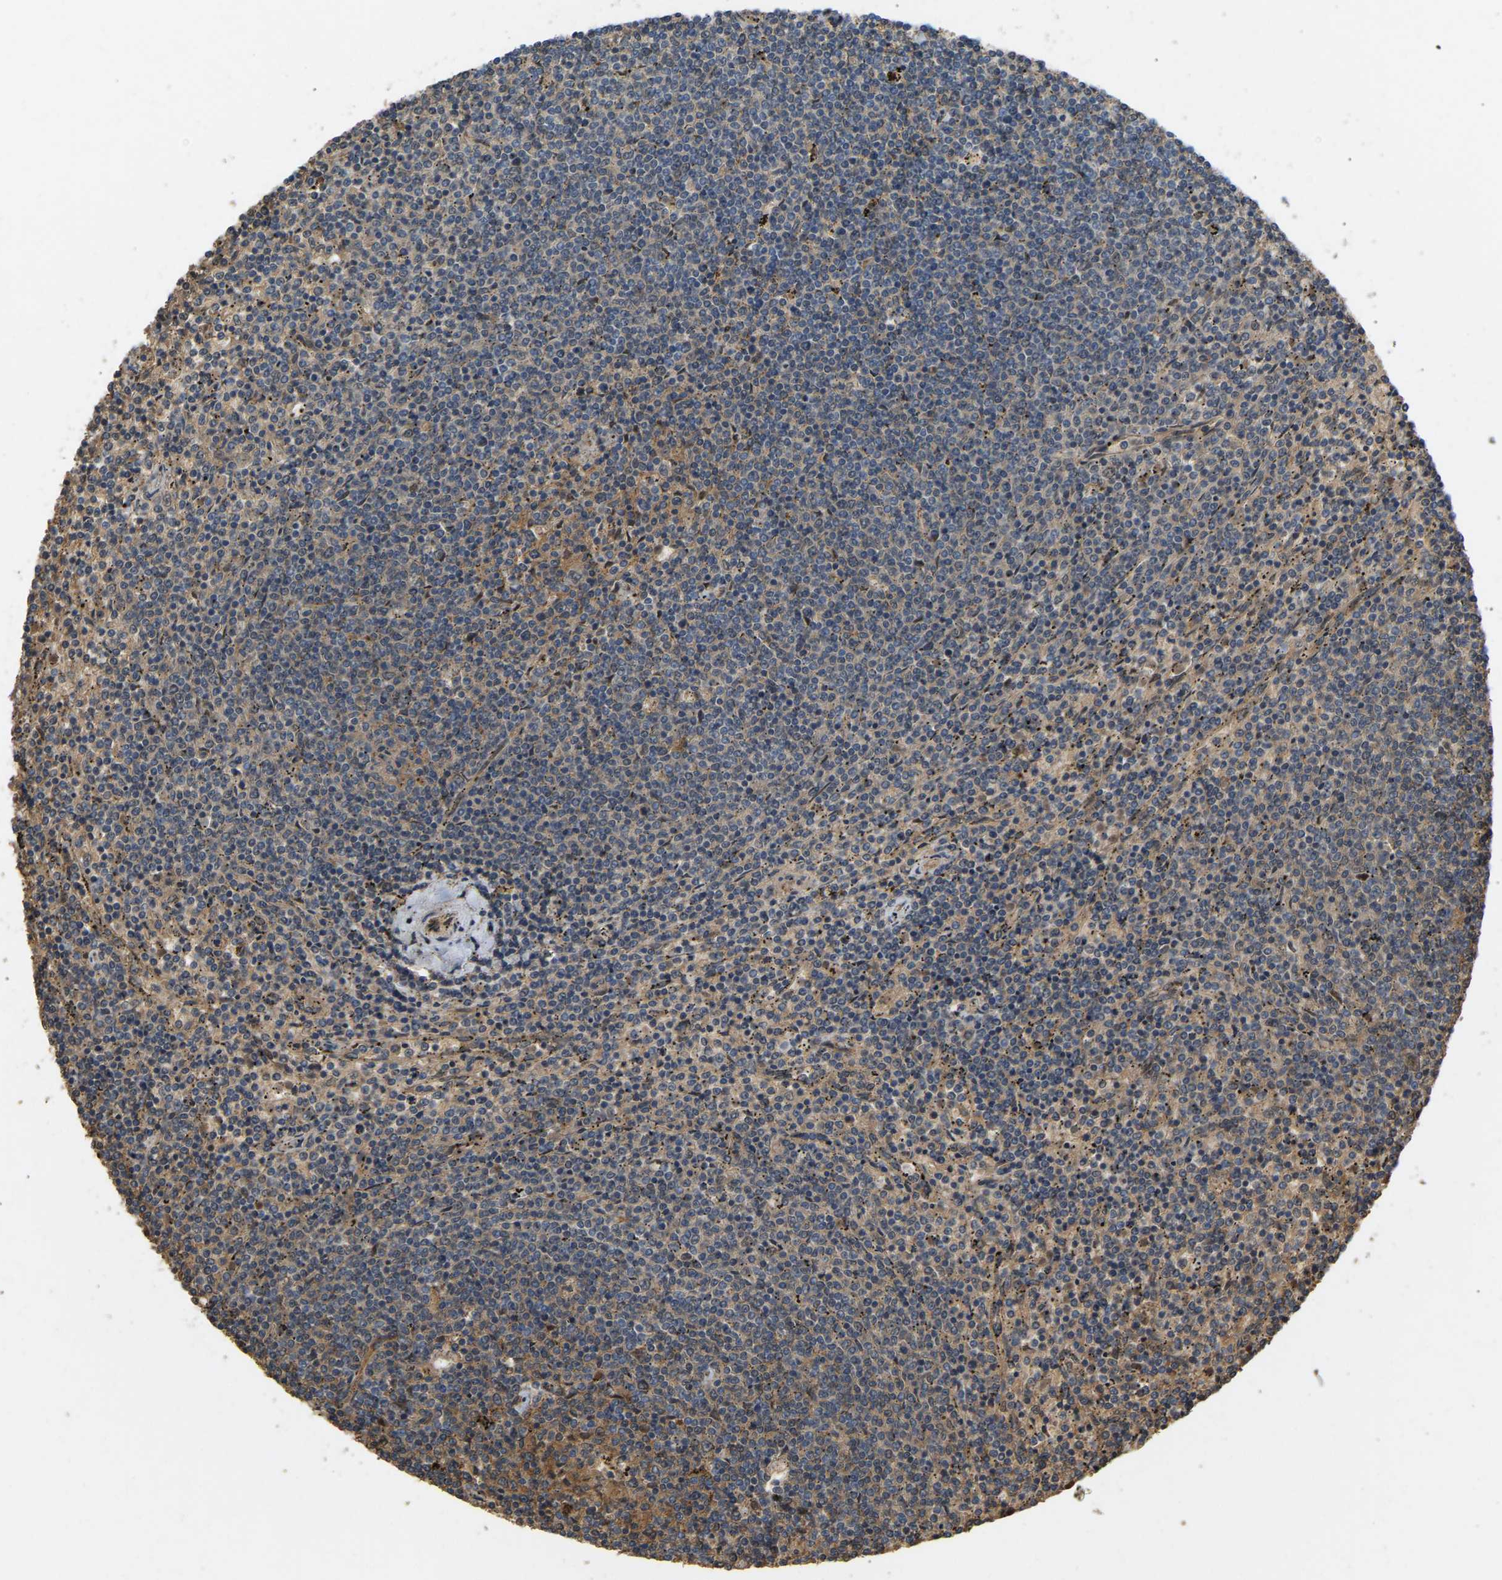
{"staining": {"intensity": "negative", "quantity": "none", "location": "none"}, "tissue": "lymphoma", "cell_type": "Tumor cells", "image_type": "cancer", "snomed": [{"axis": "morphology", "description": "Malignant lymphoma, non-Hodgkin's type, Low grade"}, {"axis": "topography", "description": "Spleen"}], "caption": "This photomicrograph is of lymphoma stained with immunohistochemistry (IHC) to label a protein in brown with the nuclei are counter-stained blue. There is no positivity in tumor cells.", "gene": "LIMK2", "patient": {"sex": "female", "age": 50}}